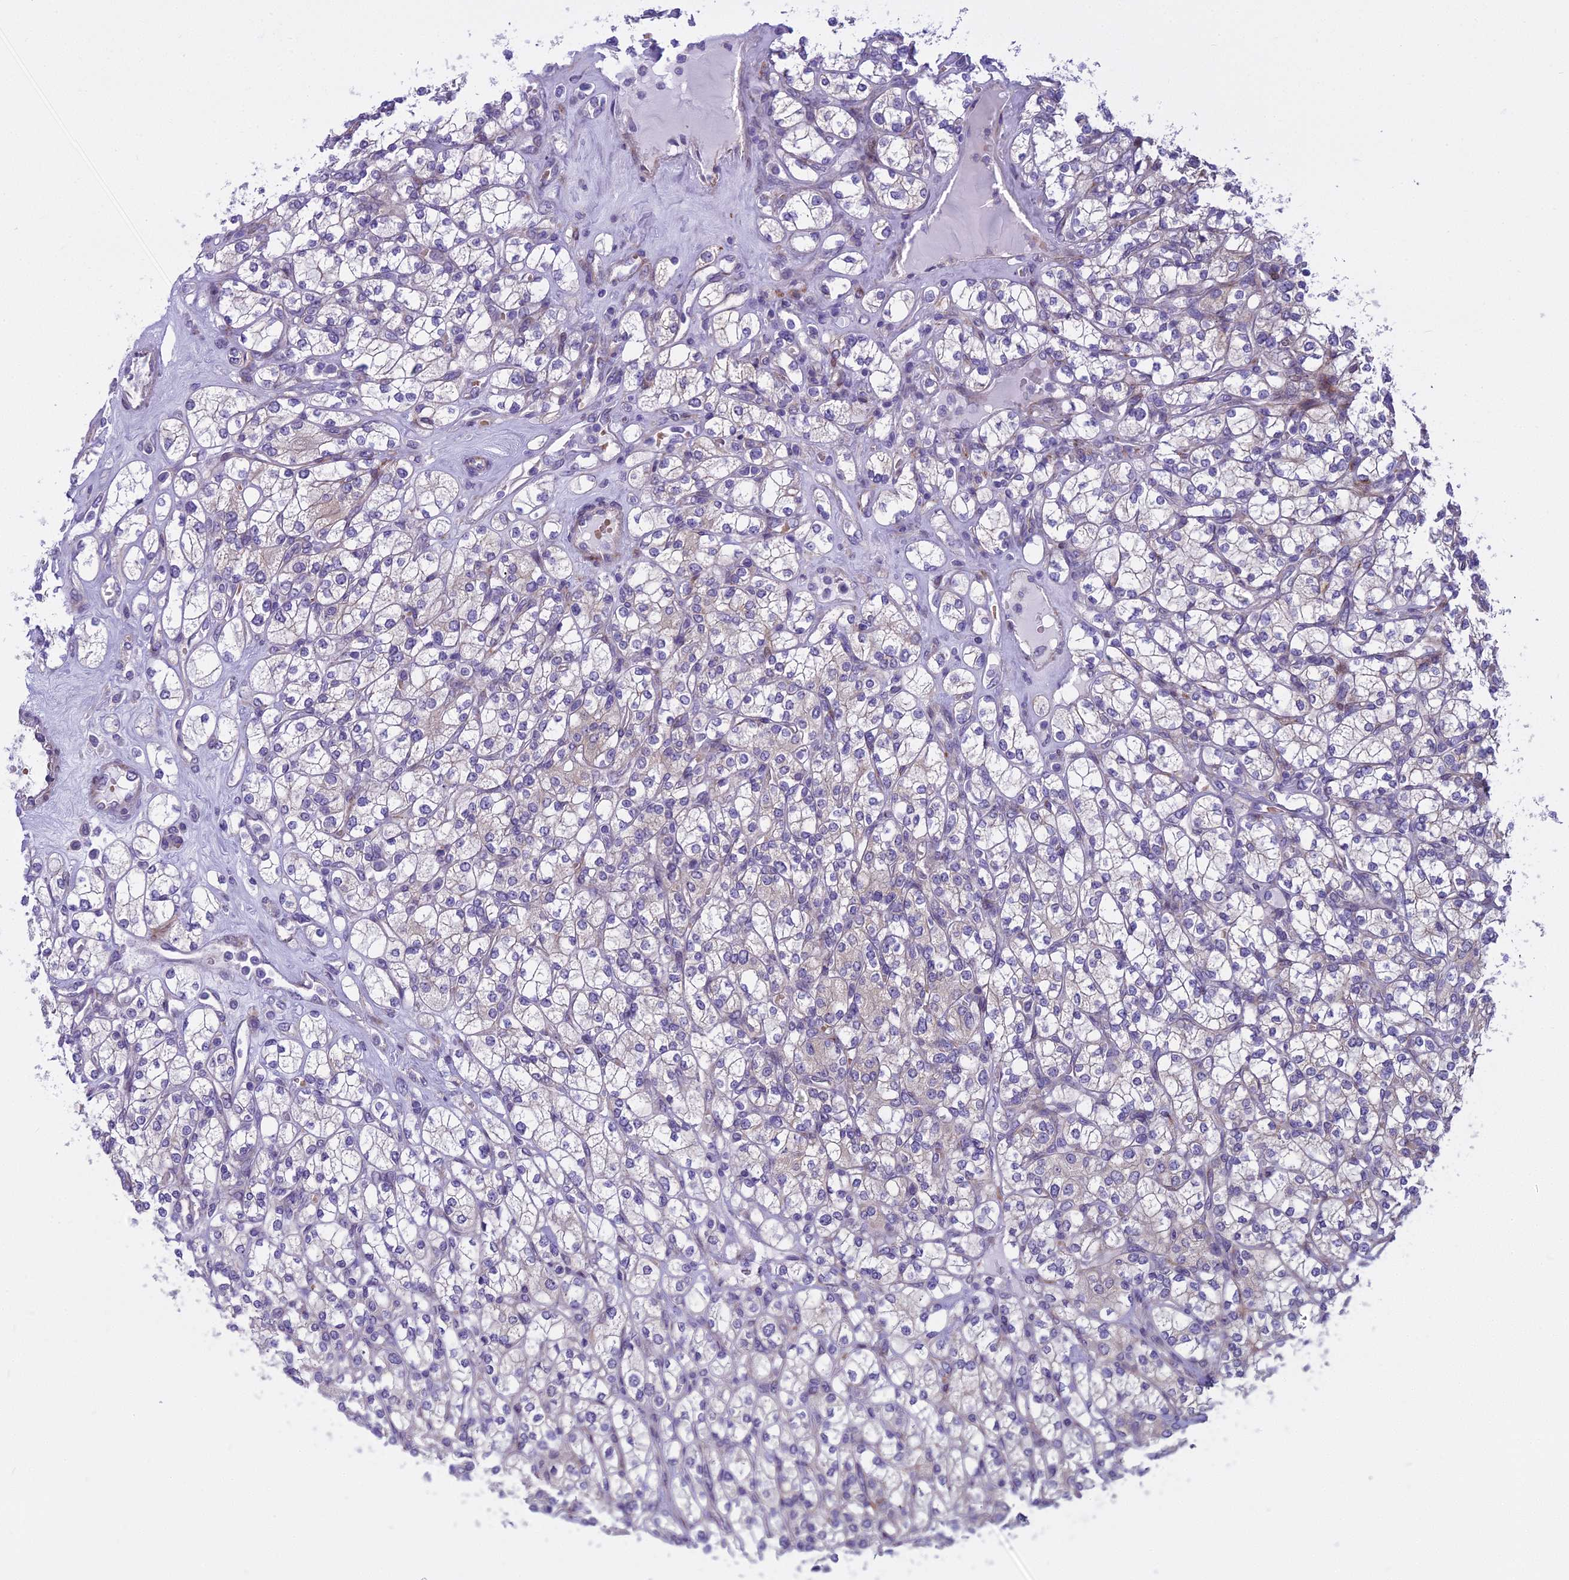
{"staining": {"intensity": "negative", "quantity": "none", "location": "none"}, "tissue": "renal cancer", "cell_type": "Tumor cells", "image_type": "cancer", "snomed": [{"axis": "morphology", "description": "Adenocarcinoma, NOS"}, {"axis": "topography", "description": "Kidney"}], "caption": "The histopathology image displays no staining of tumor cells in renal cancer (adenocarcinoma).", "gene": "PCDHB14", "patient": {"sex": "male", "age": 77}}